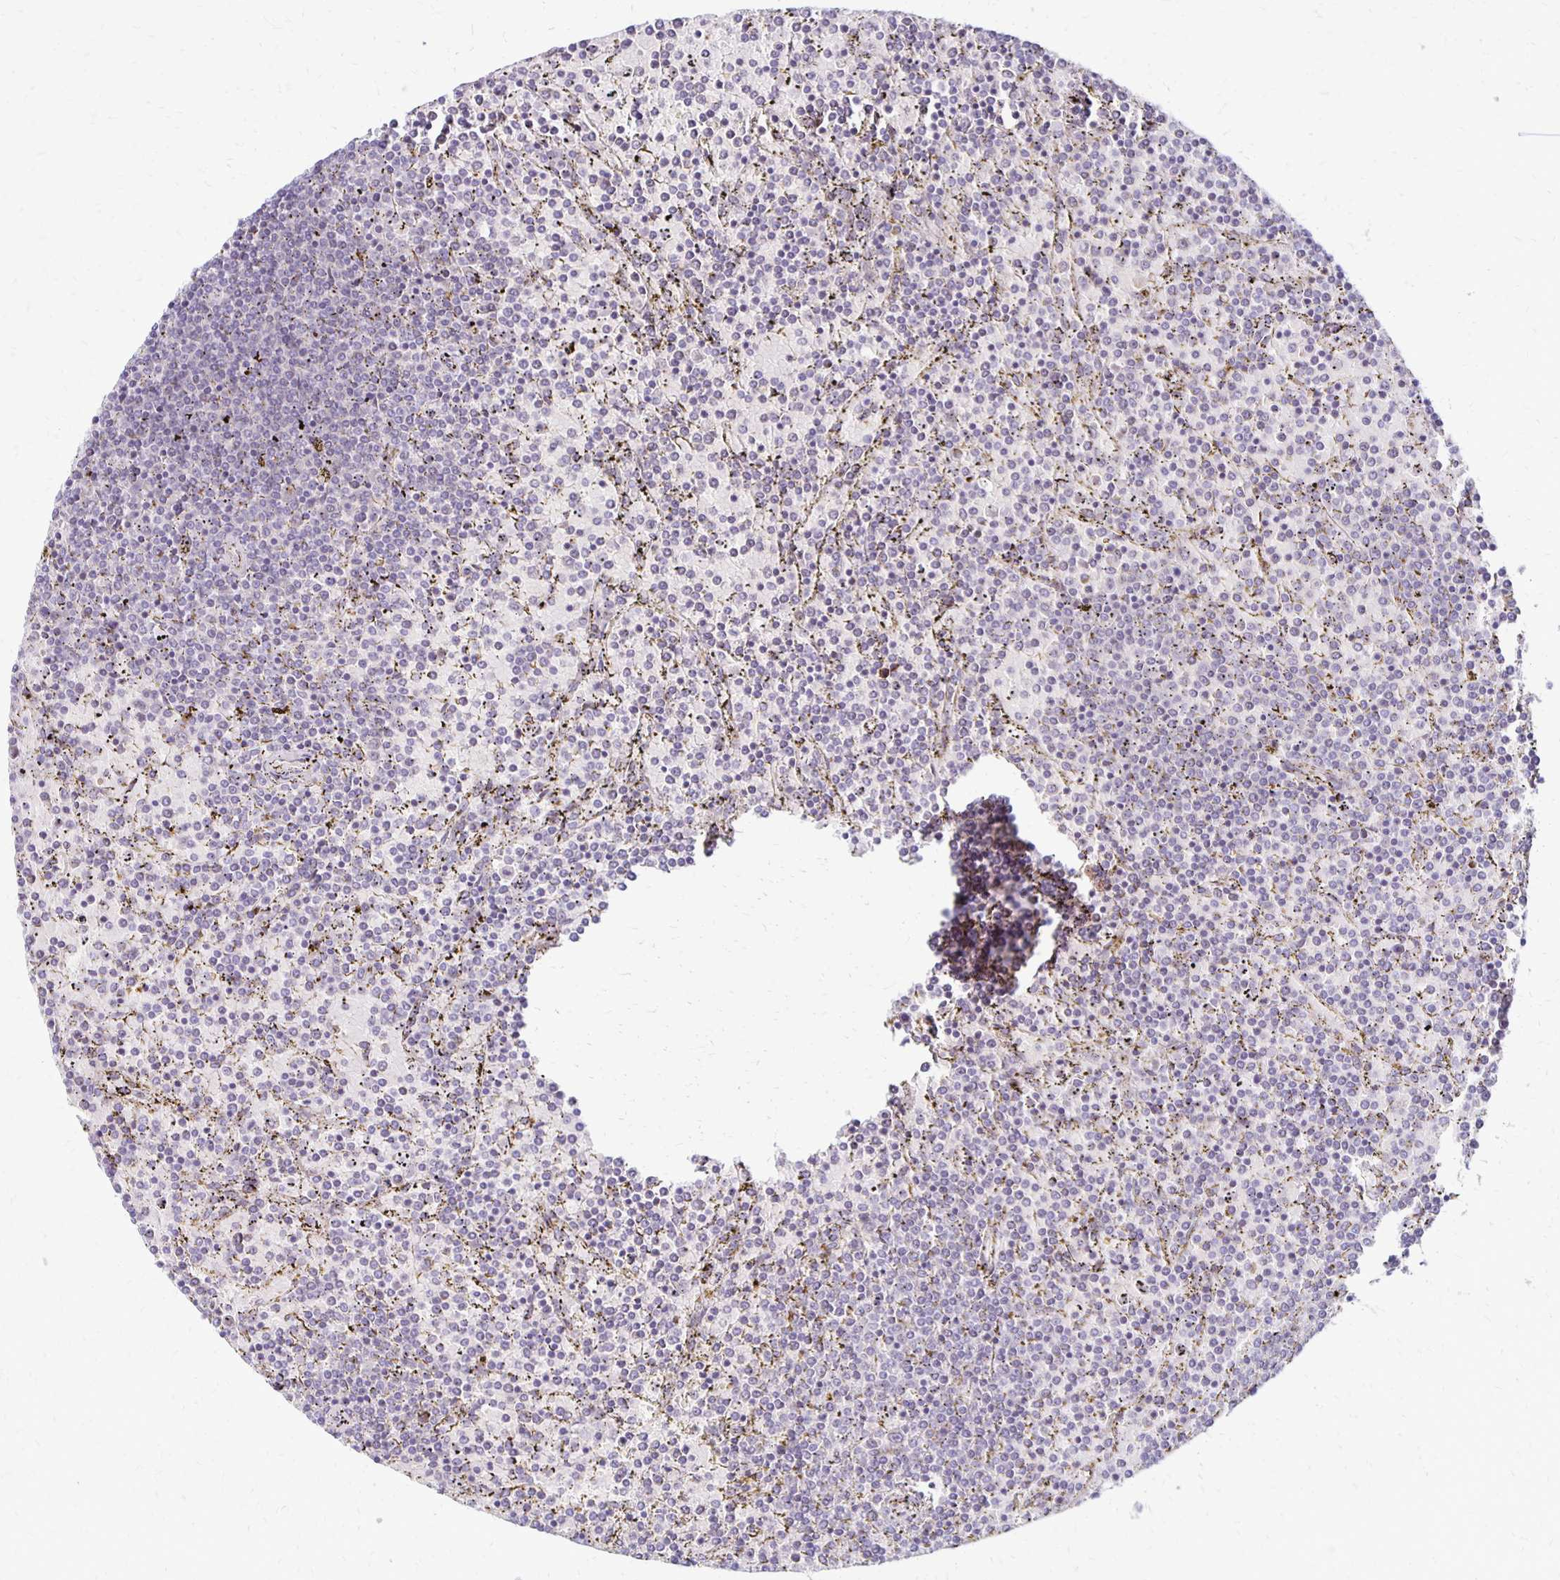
{"staining": {"intensity": "negative", "quantity": "none", "location": "none"}, "tissue": "lymphoma", "cell_type": "Tumor cells", "image_type": "cancer", "snomed": [{"axis": "morphology", "description": "Malignant lymphoma, non-Hodgkin's type, Low grade"}, {"axis": "topography", "description": "Spleen"}], "caption": "High magnification brightfield microscopy of low-grade malignant lymphoma, non-Hodgkin's type stained with DAB (brown) and counterstained with hematoxylin (blue): tumor cells show no significant expression.", "gene": "KATNBL1", "patient": {"sex": "female", "age": 77}}